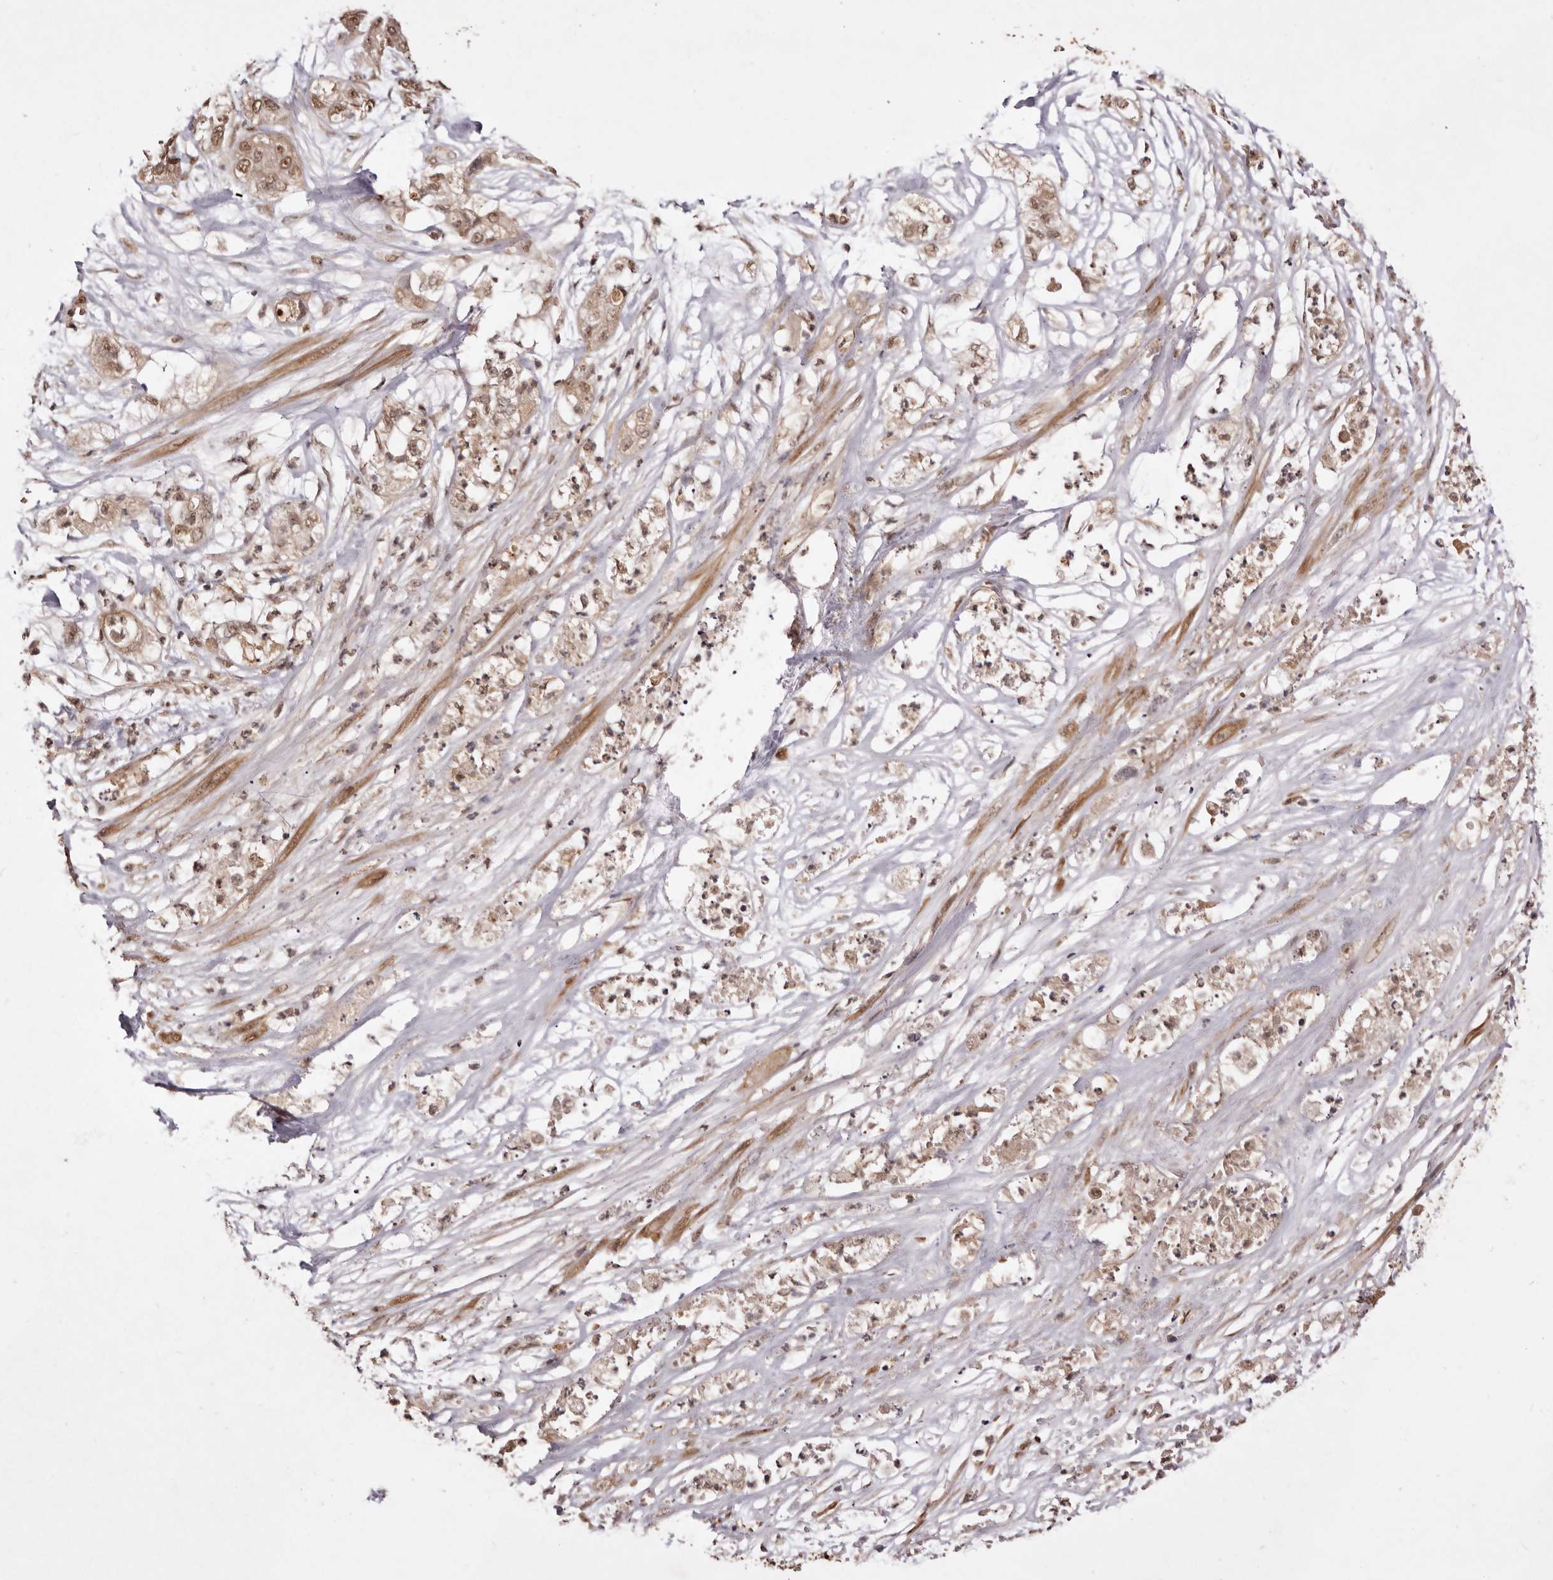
{"staining": {"intensity": "moderate", "quantity": ">75%", "location": "cytoplasmic/membranous,nuclear"}, "tissue": "pancreatic cancer", "cell_type": "Tumor cells", "image_type": "cancer", "snomed": [{"axis": "morphology", "description": "Adenocarcinoma, NOS"}, {"axis": "topography", "description": "Pancreas"}], "caption": "Approximately >75% of tumor cells in human pancreatic adenocarcinoma display moderate cytoplasmic/membranous and nuclear protein expression as visualized by brown immunohistochemical staining.", "gene": "NOTCH1", "patient": {"sex": "female", "age": 78}}